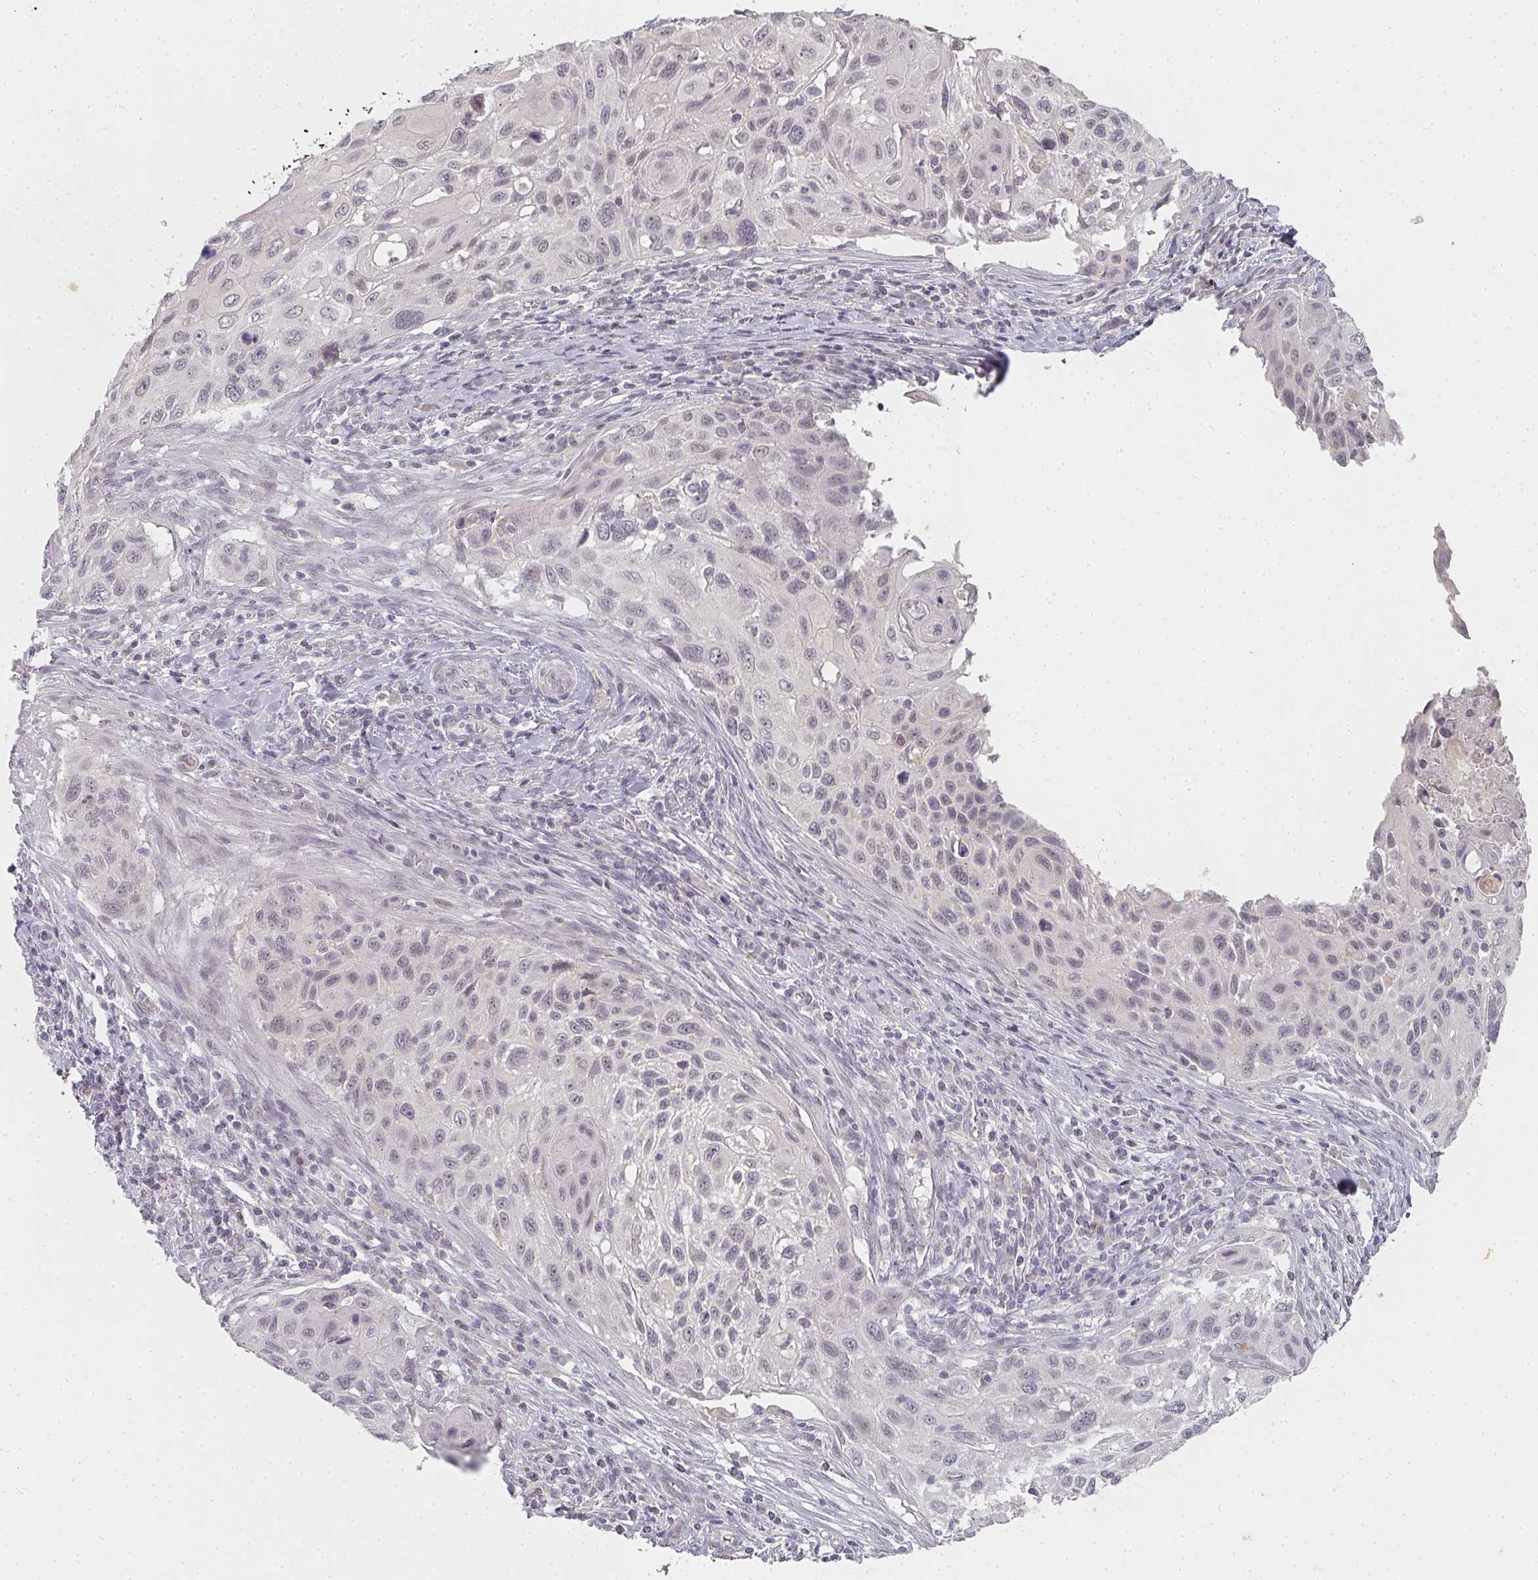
{"staining": {"intensity": "weak", "quantity": "<25%", "location": "nuclear"}, "tissue": "cervical cancer", "cell_type": "Tumor cells", "image_type": "cancer", "snomed": [{"axis": "morphology", "description": "Squamous cell carcinoma, NOS"}, {"axis": "topography", "description": "Cervix"}], "caption": "Immunohistochemistry (IHC) image of cervical cancer (squamous cell carcinoma) stained for a protein (brown), which reveals no staining in tumor cells.", "gene": "SHISA2", "patient": {"sex": "female", "age": 70}}